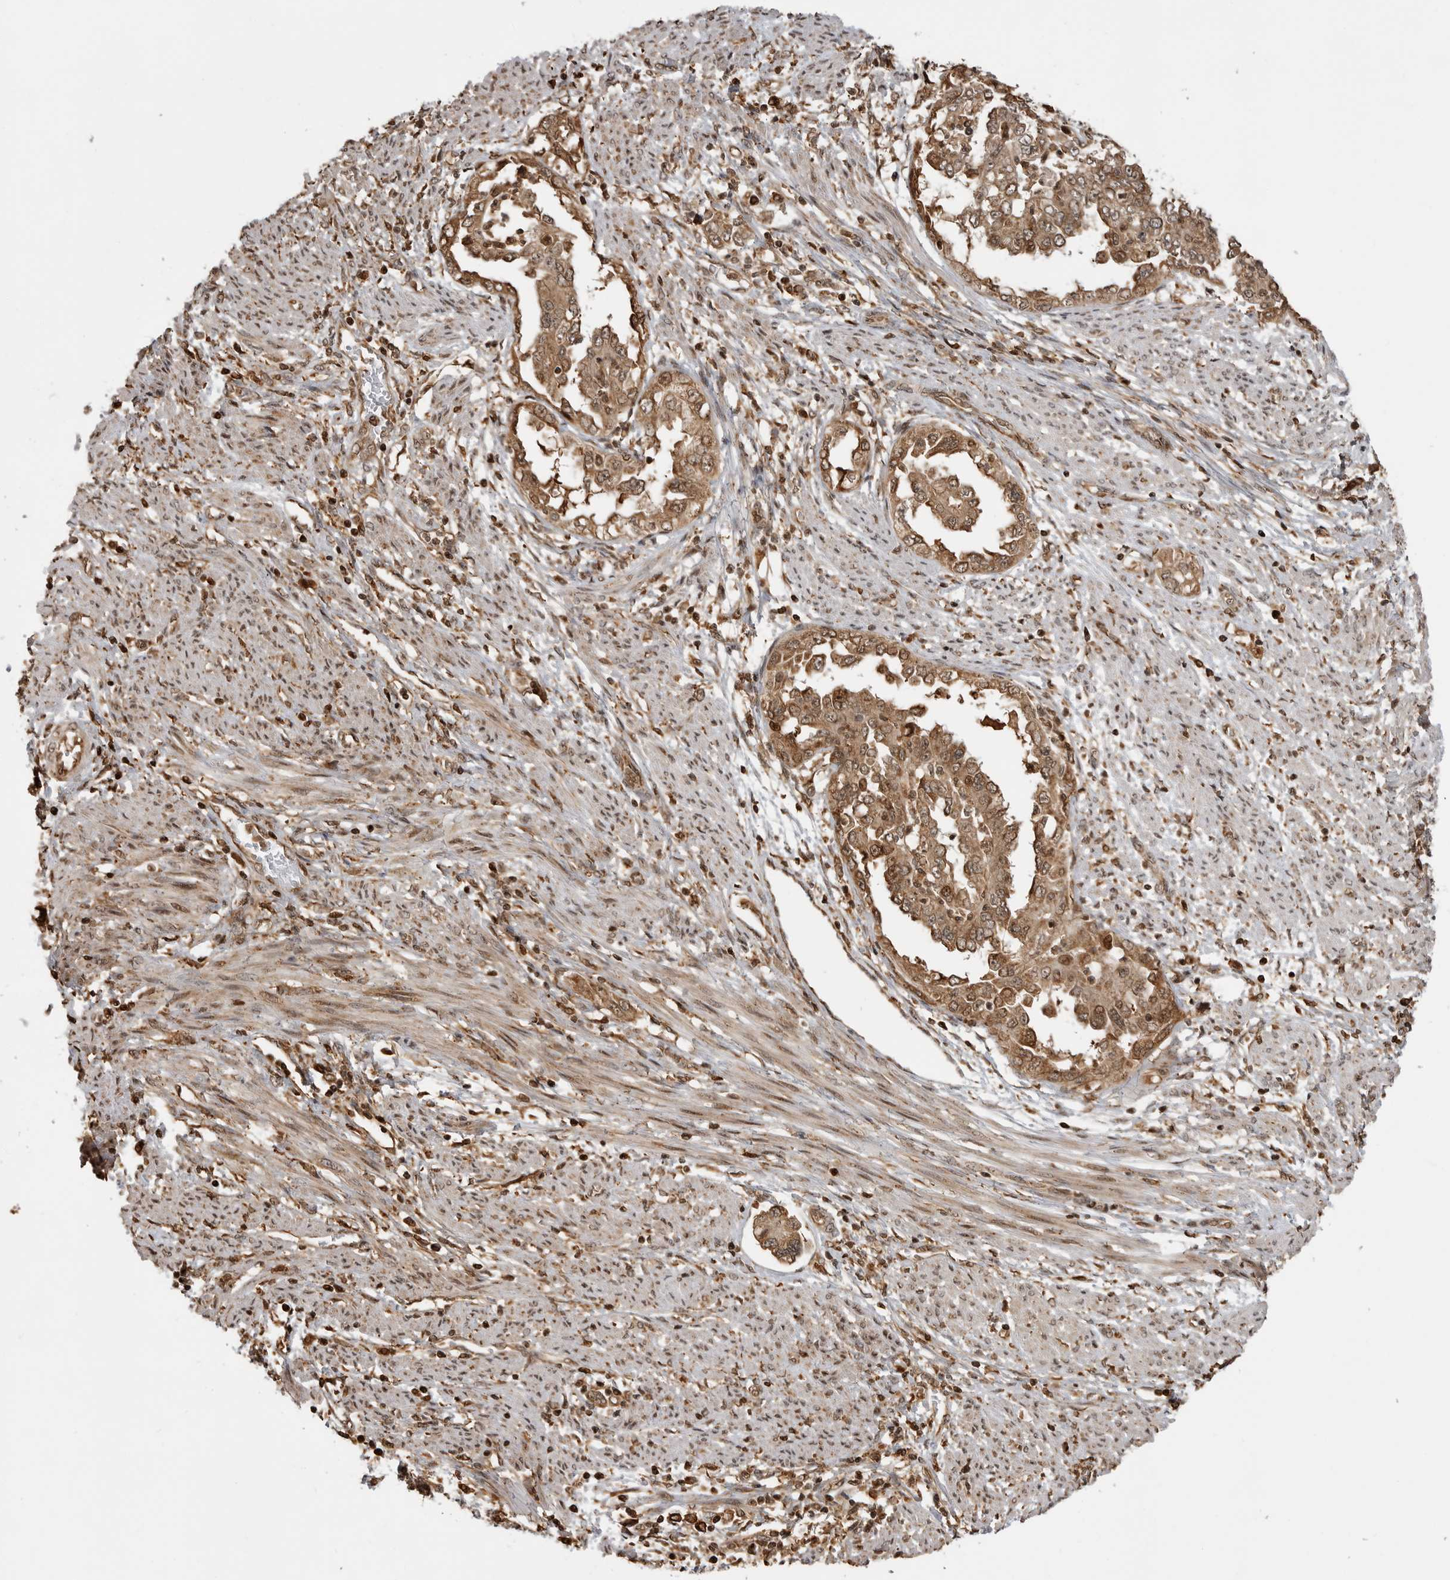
{"staining": {"intensity": "moderate", "quantity": ">75%", "location": "cytoplasmic/membranous,nuclear"}, "tissue": "endometrial cancer", "cell_type": "Tumor cells", "image_type": "cancer", "snomed": [{"axis": "morphology", "description": "Adenocarcinoma, NOS"}, {"axis": "topography", "description": "Endometrium"}], "caption": "The photomicrograph demonstrates immunohistochemical staining of endometrial cancer (adenocarcinoma). There is moderate cytoplasmic/membranous and nuclear positivity is present in approximately >75% of tumor cells. (DAB = brown stain, brightfield microscopy at high magnification).", "gene": "BMP2K", "patient": {"sex": "female", "age": 85}}